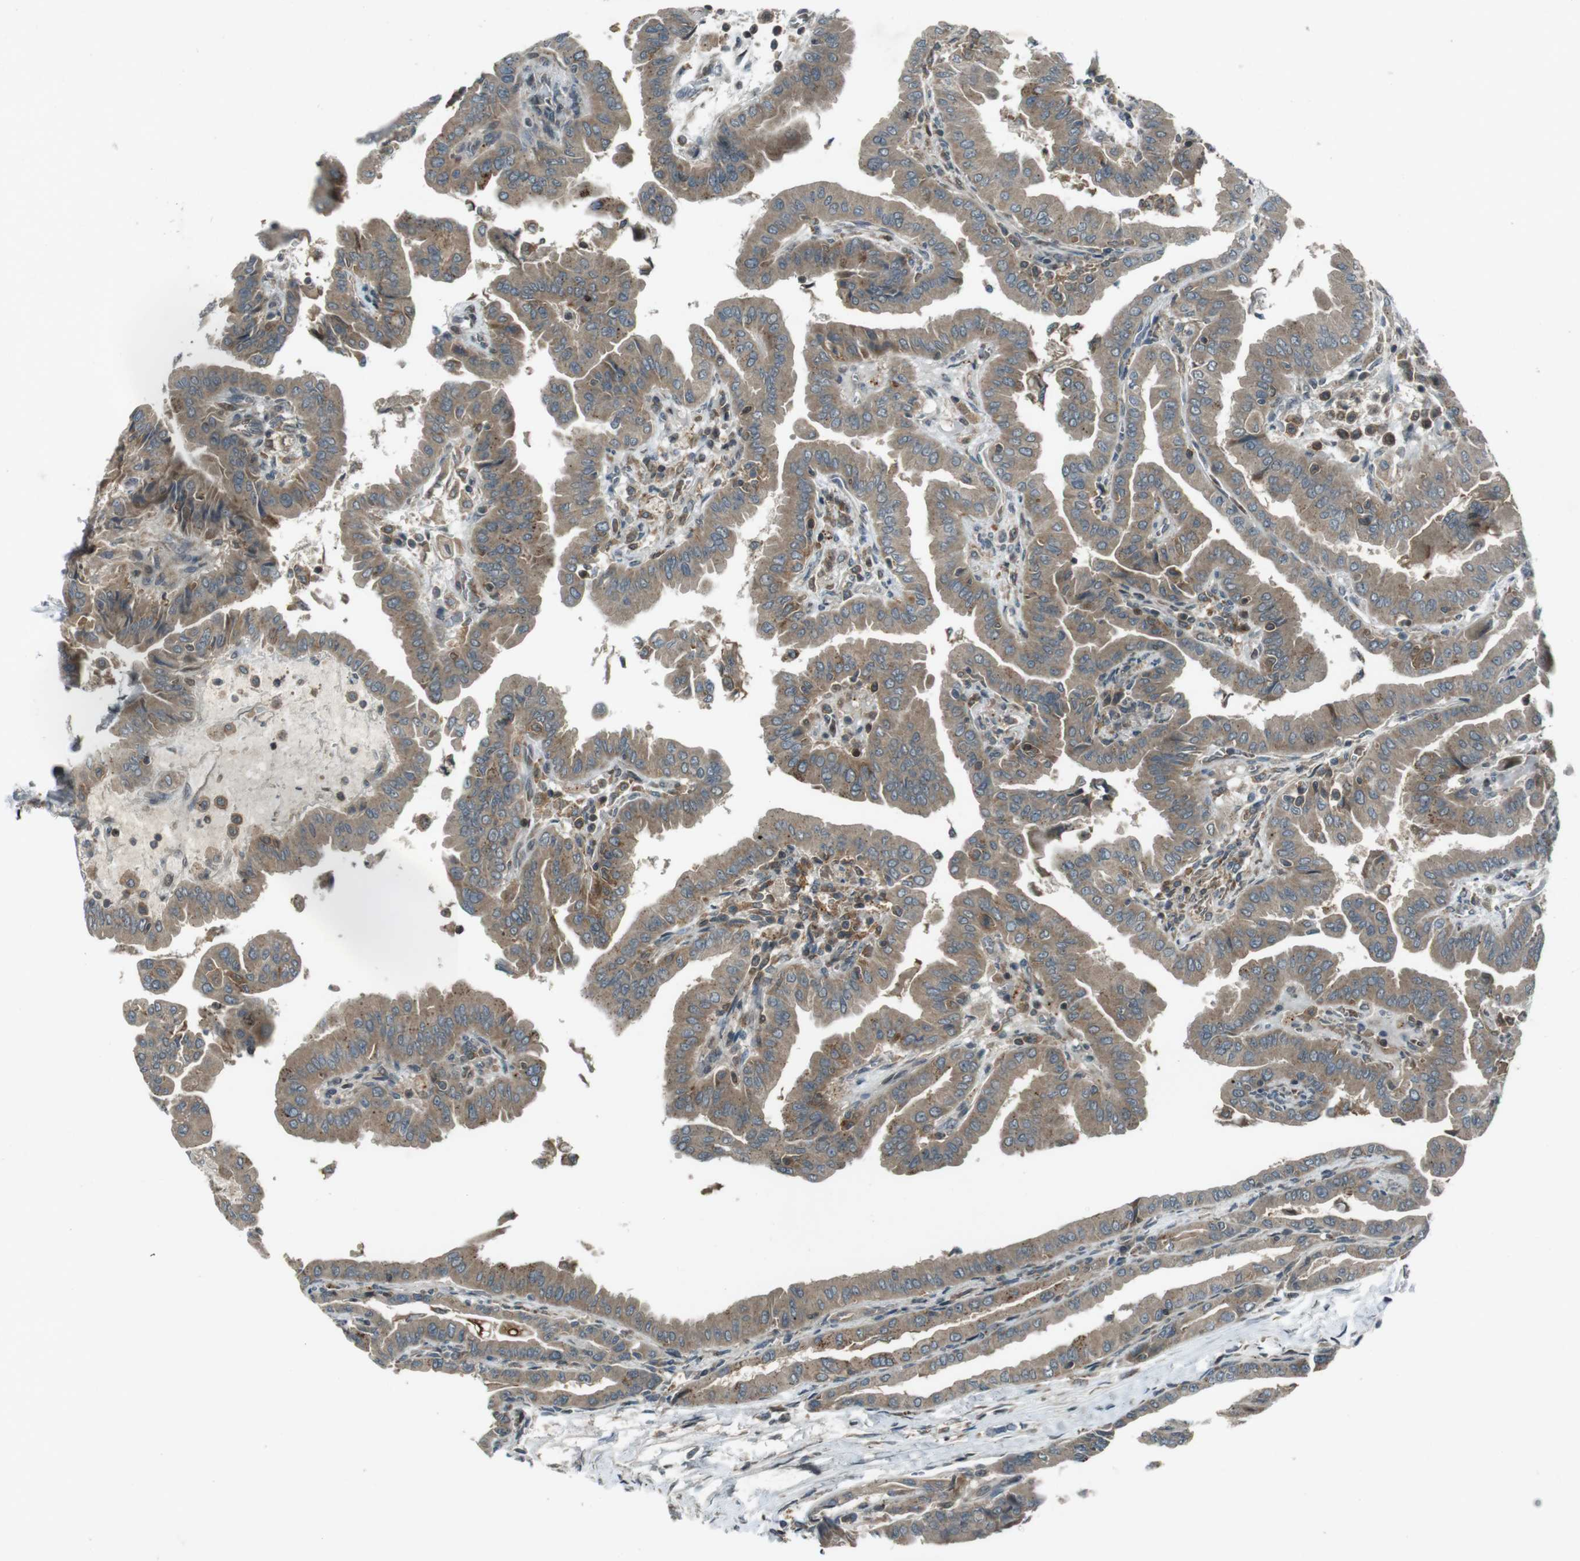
{"staining": {"intensity": "weak", "quantity": ">75%", "location": "cytoplasmic/membranous"}, "tissue": "thyroid cancer", "cell_type": "Tumor cells", "image_type": "cancer", "snomed": [{"axis": "morphology", "description": "Papillary adenocarcinoma, NOS"}, {"axis": "topography", "description": "Thyroid gland"}], "caption": "High-power microscopy captured an immunohistochemistry (IHC) image of thyroid papillary adenocarcinoma, revealing weak cytoplasmic/membranous expression in approximately >75% of tumor cells.", "gene": "ZYX", "patient": {"sex": "male", "age": 33}}